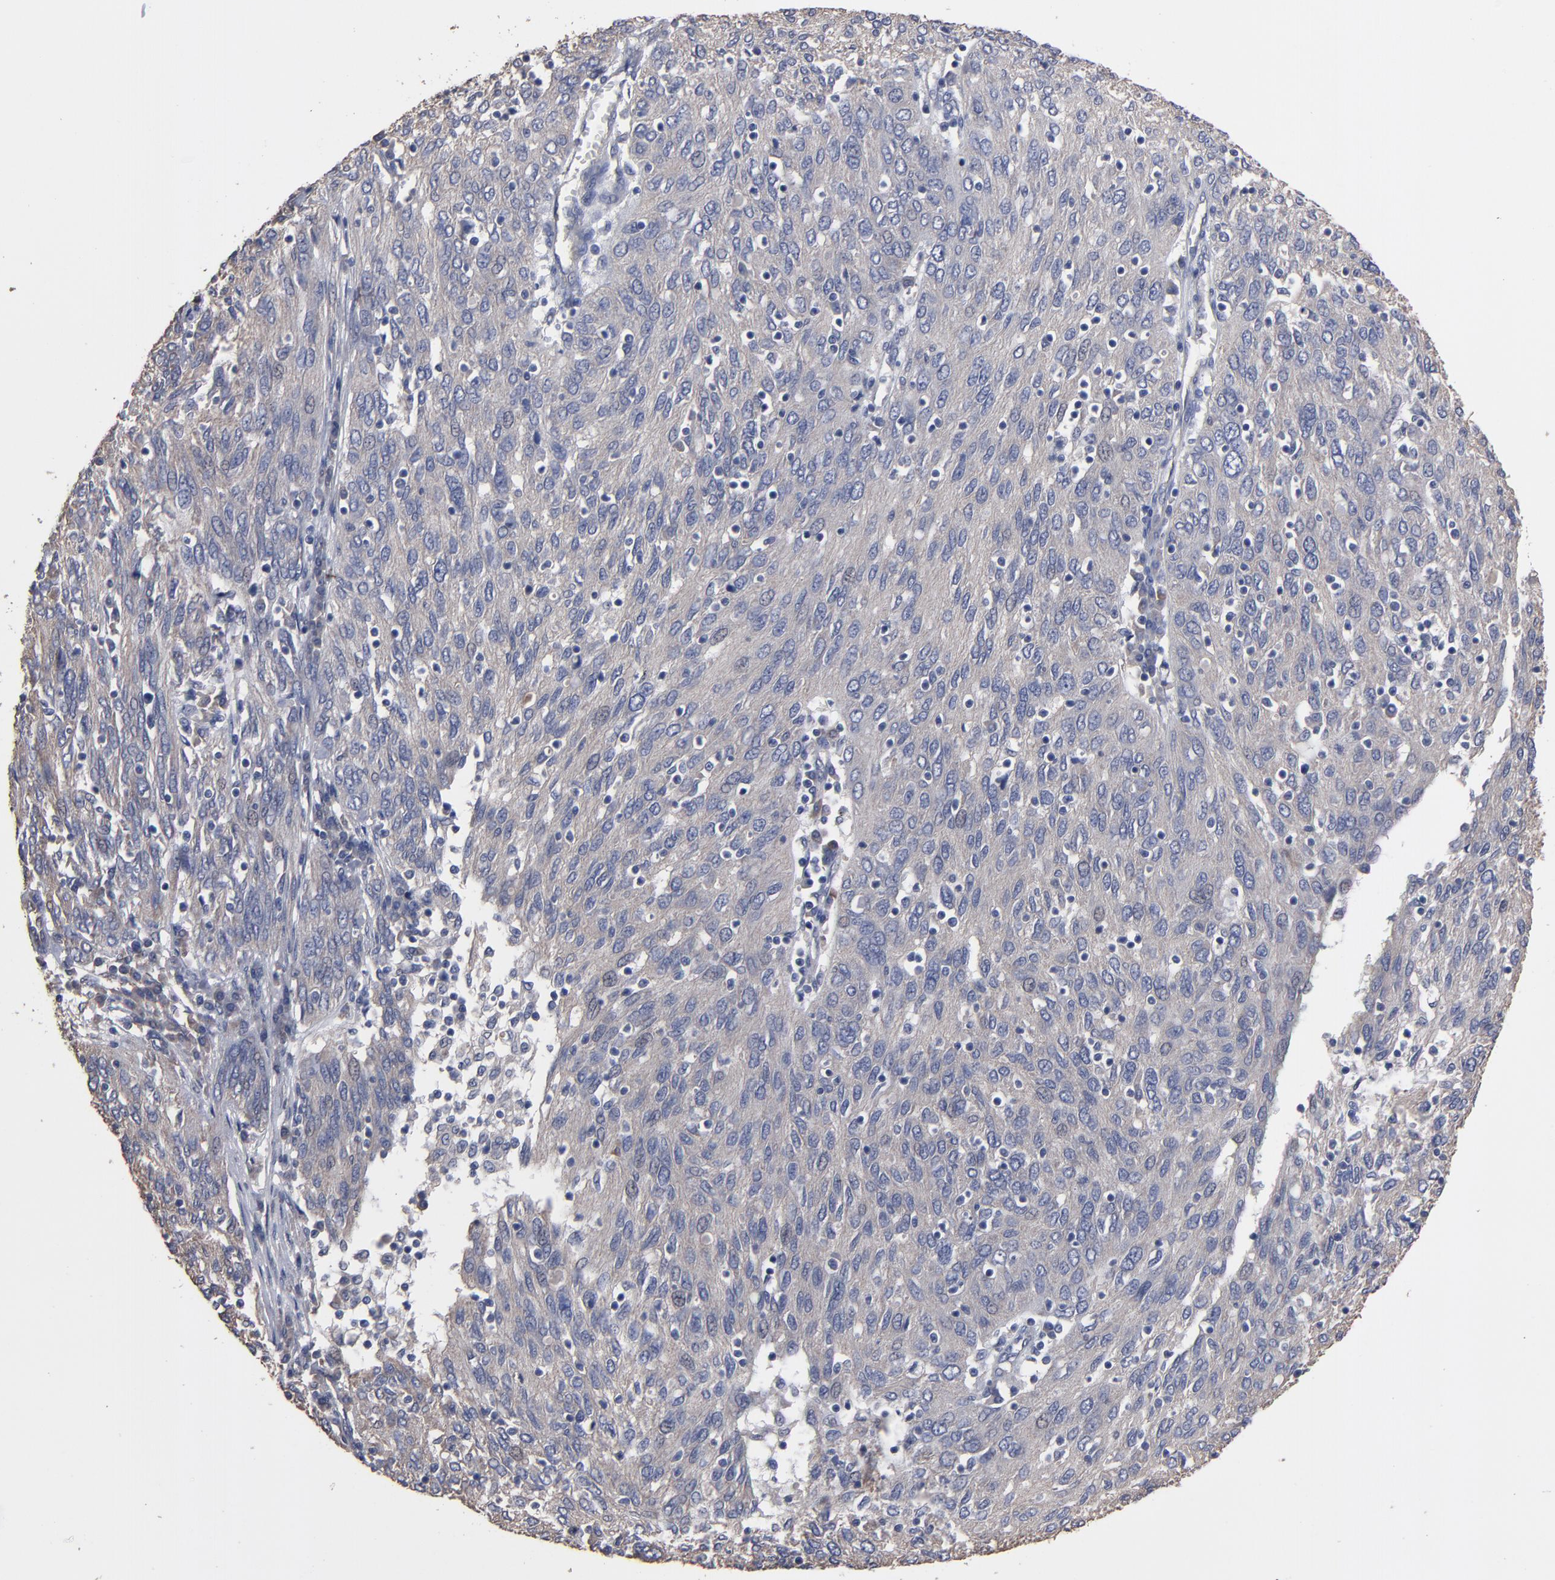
{"staining": {"intensity": "weak", "quantity": ">75%", "location": "cytoplasmic/membranous"}, "tissue": "ovarian cancer", "cell_type": "Tumor cells", "image_type": "cancer", "snomed": [{"axis": "morphology", "description": "Carcinoma, endometroid"}, {"axis": "topography", "description": "Ovary"}], "caption": "IHC histopathology image of neoplastic tissue: human ovarian cancer (endometroid carcinoma) stained using immunohistochemistry (IHC) demonstrates low levels of weak protein expression localized specifically in the cytoplasmic/membranous of tumor cells, appearing as a cytoplasmic/membranous brown color.", "gene": "DMD", "patient": {"sex": "female", "age": 50}}